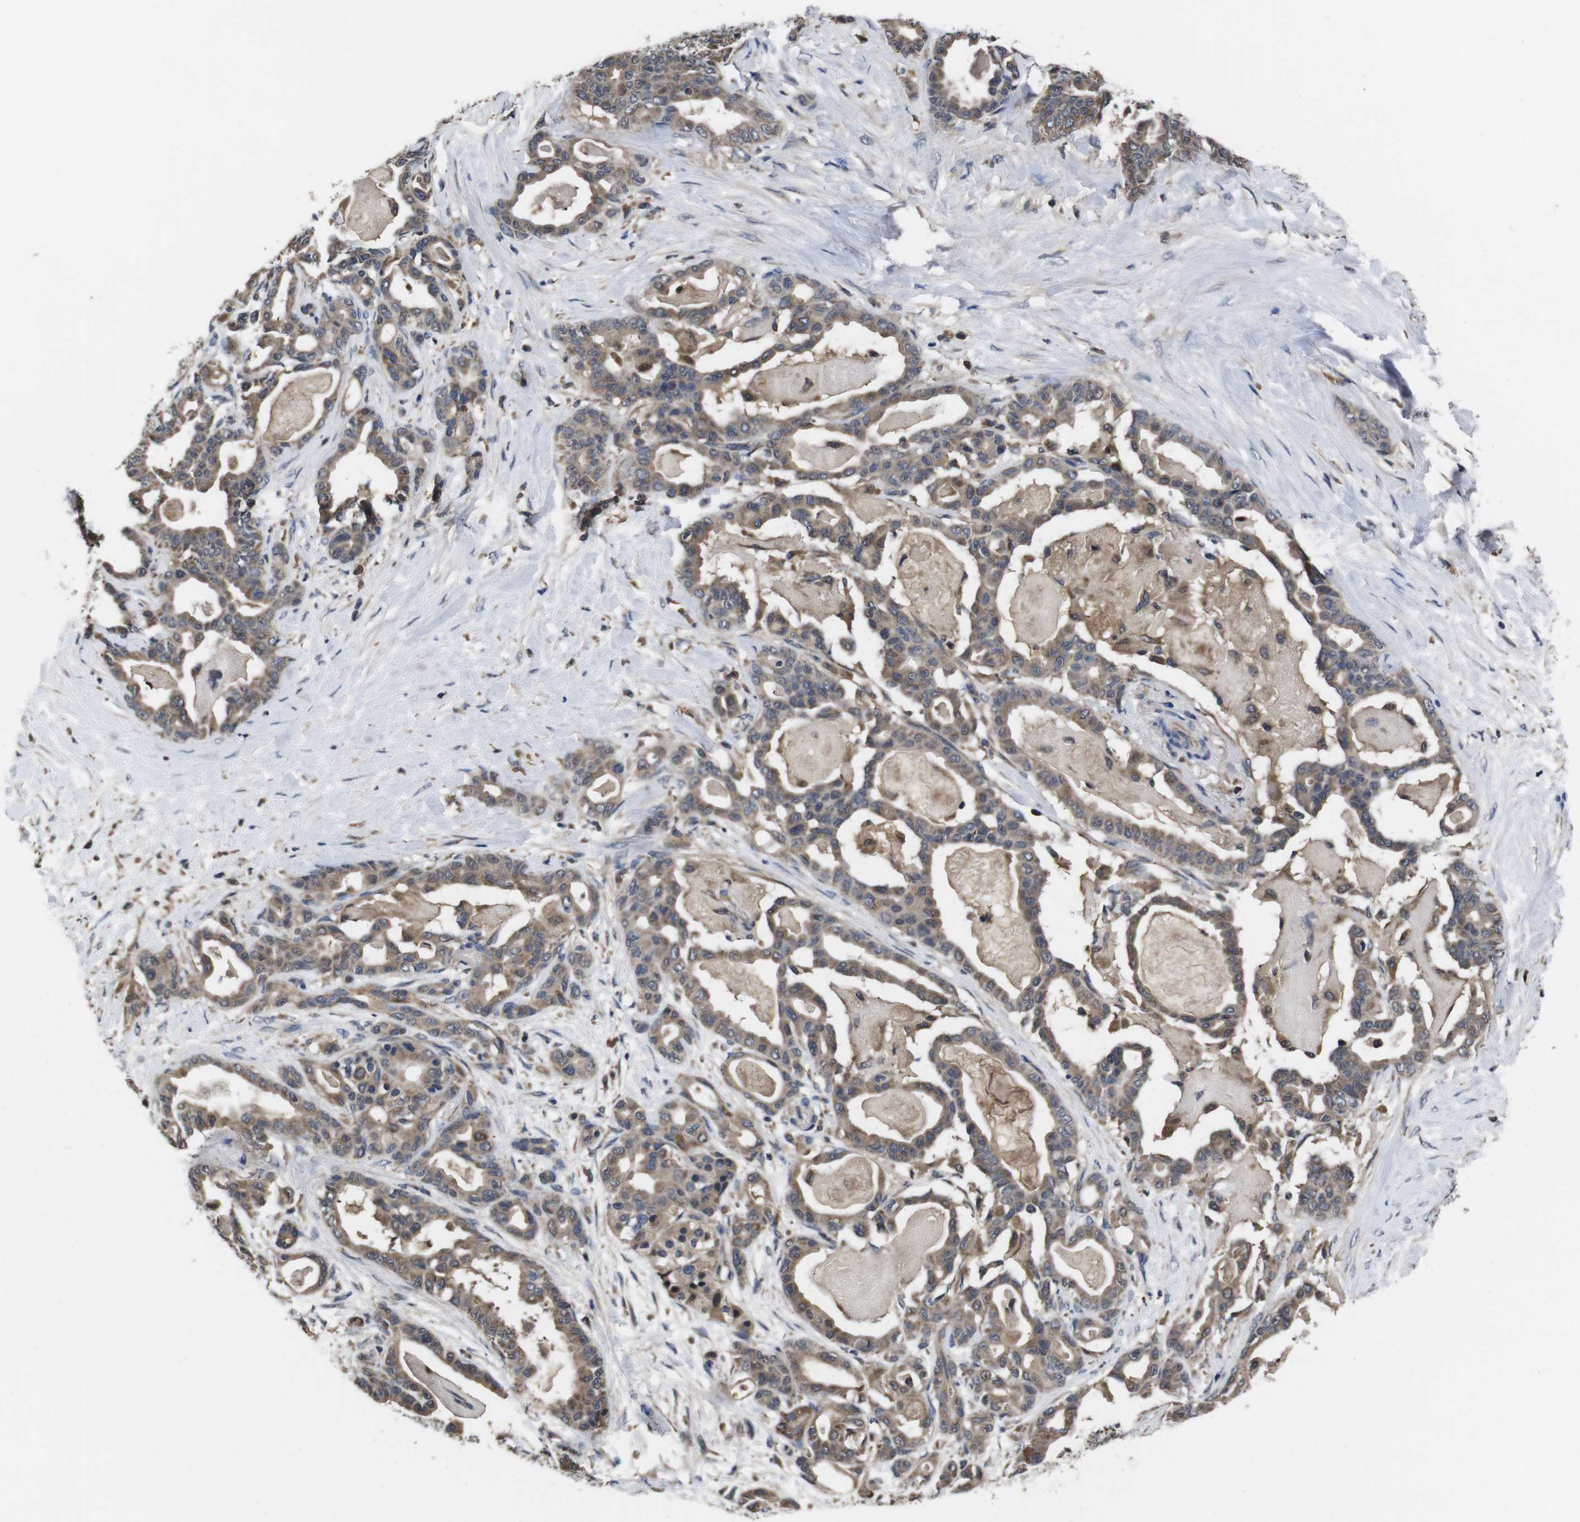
{"staining": {"intensity": "moderate", "quantity": ">75%", "location": "cytoplasmic/membranous"}, "tissue": "pancreatic cancer", "cell_type": "Tumor cells", "image_type": "cancer", "snomed": [{"axis": "morphology", "description": "Adenocarcinoma, NOS"}, {"axis": "topography", "description": "Pancreas"}], "caption": "IHC image of neoplastic tissue: human pancreatic adenocarcinoma stained using immunohistochemistry demonstrates medium levels of moderate protein expression localized specifically in the cytoplasmic/membranous of tumor cells, appearing as a cytoplasmic/membranous brown color.", "gene": "CXCL11", "patient": {"sex": "male", "age": 63}}